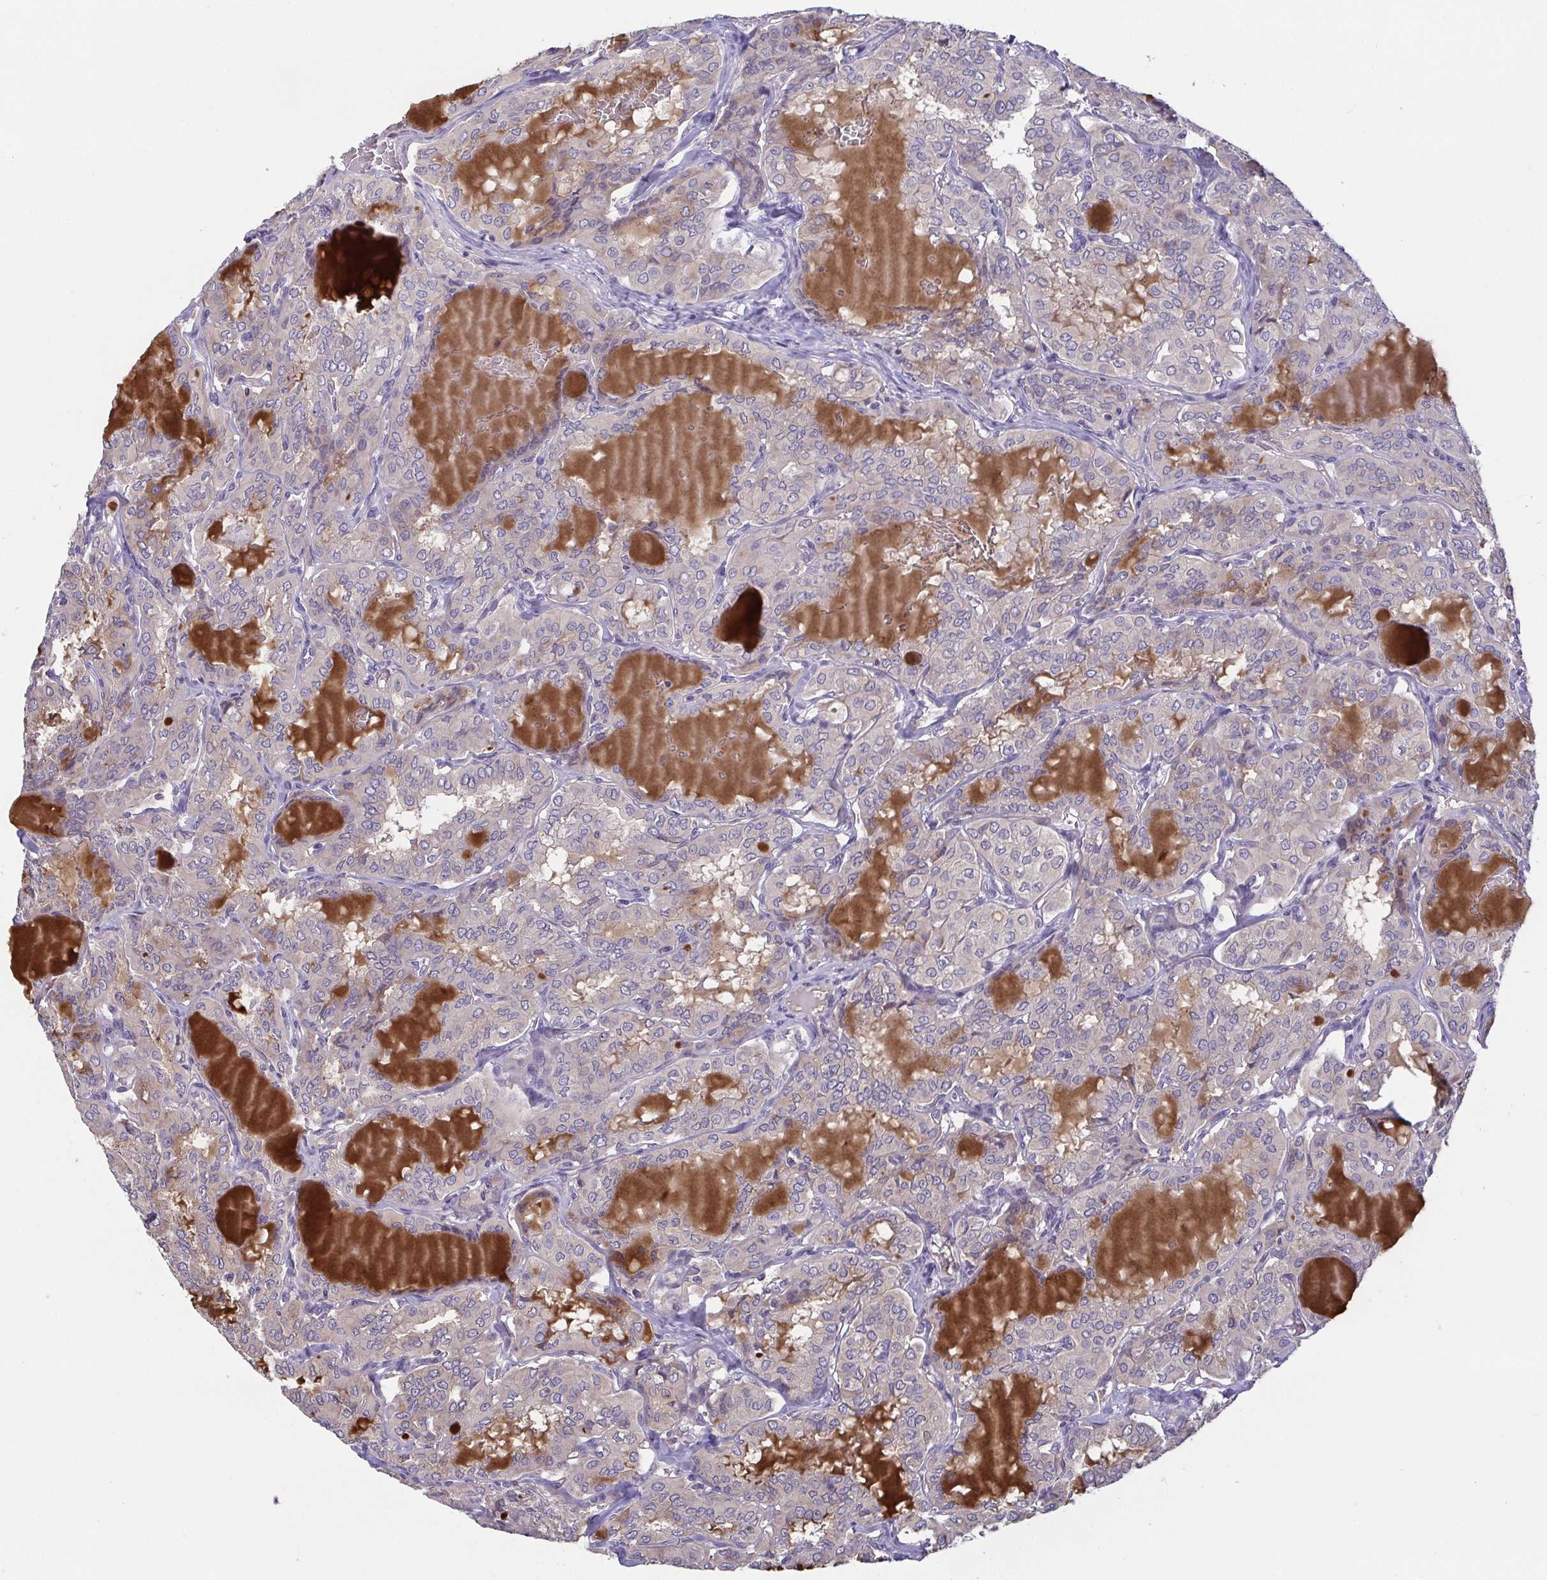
{"staining": {"intensity": "negative", "quantity": "none", "location": "none"}, "tissue": "thyroid cancer", "cell_type": "Tumor cells", "image_type": "cancer", "snomed": [{"axis": "morphology", "description": "Papillary adenocarcinoma, NOS"}, {"axis": "topography", "description": "Thyroid gland"}], "caption": "Tumor cells are negative for protein expression in human thyroid cancer (papillary adenocarcinoma).", "gene": "OSBPL7", "patient": {"sex": "male", "age": 20}}